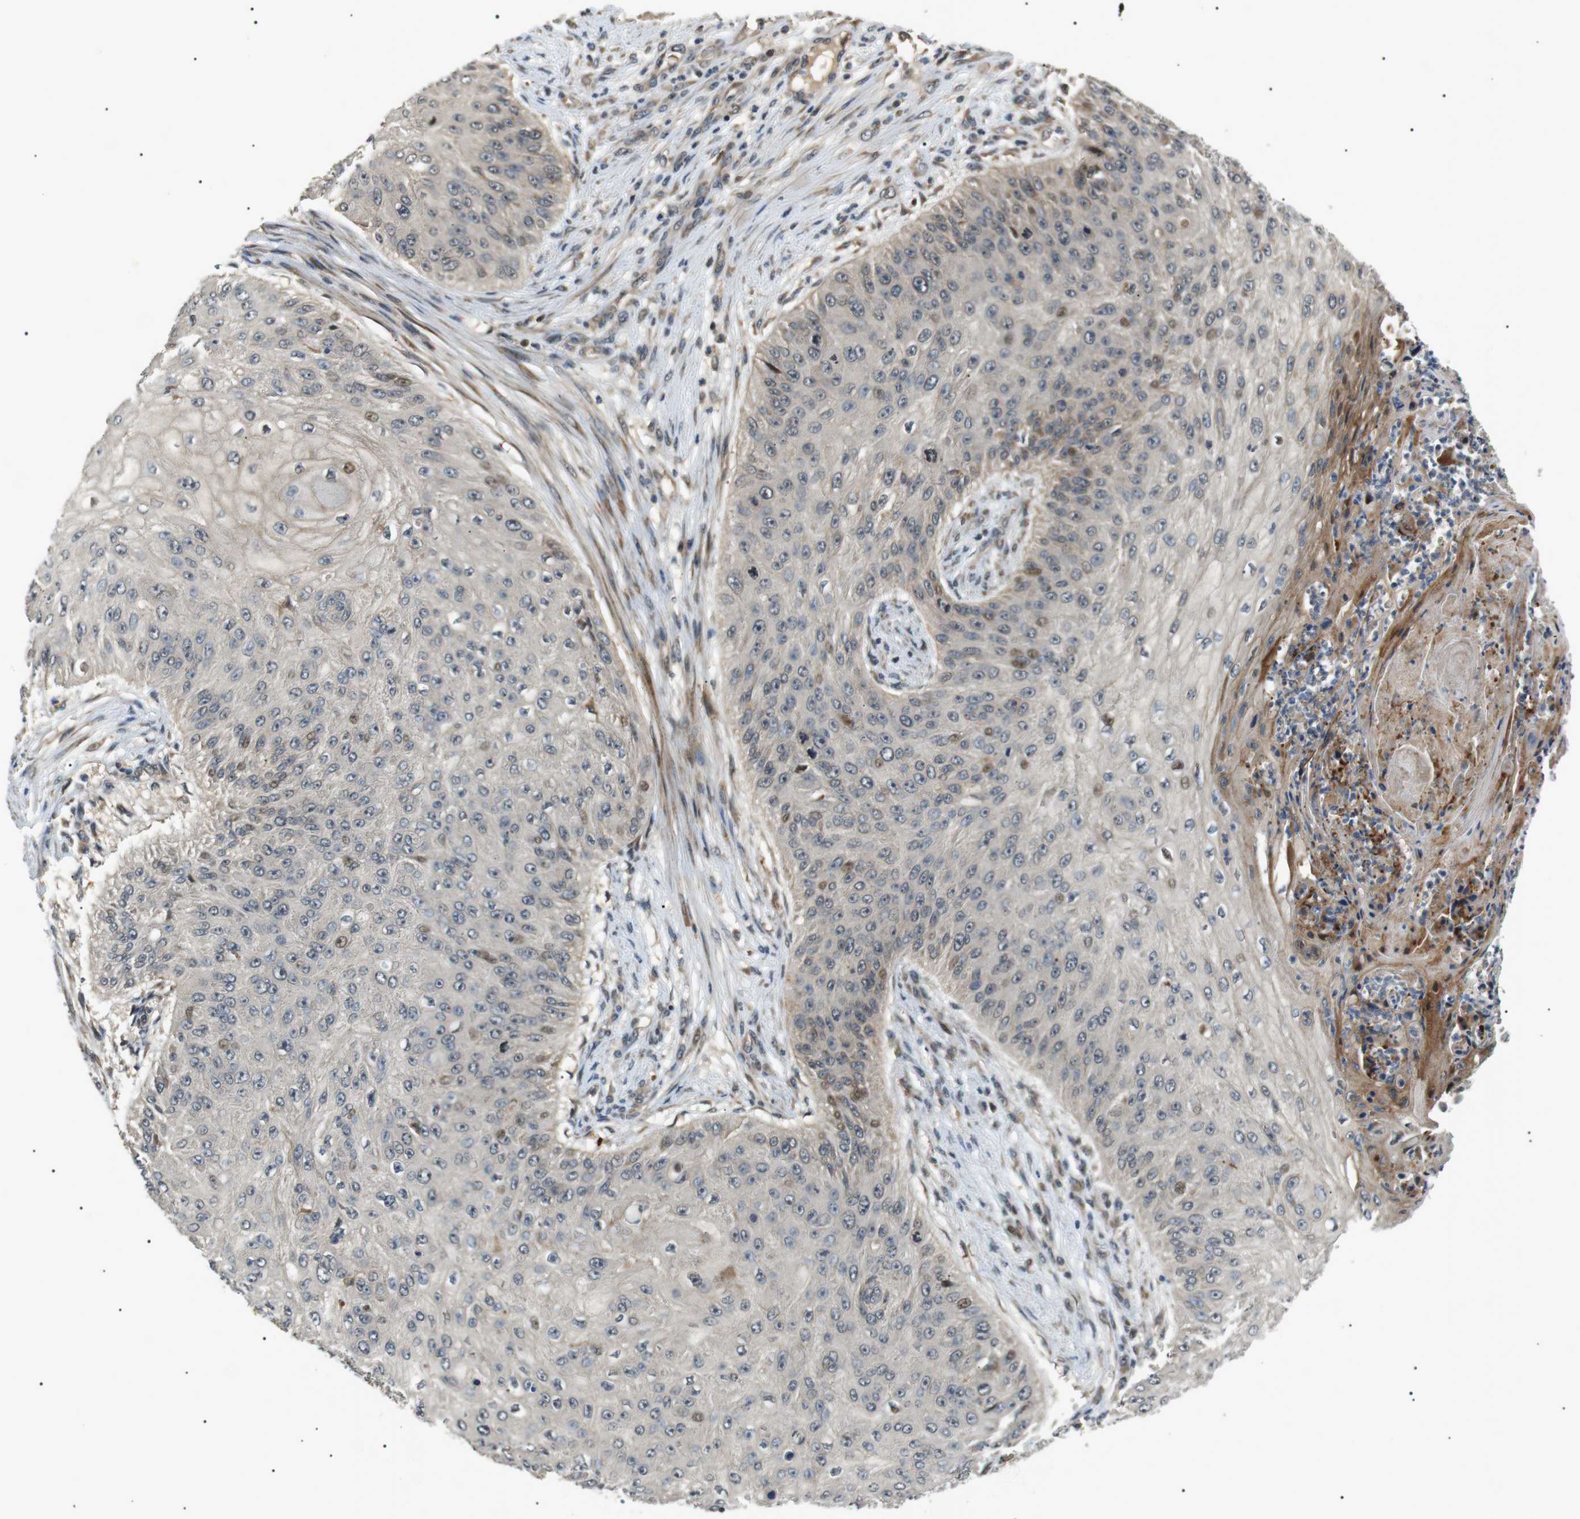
{"staining": {"intensity": "negative", "quantity": "none", "location": "none"}, "tissue": "skin cancer", "cell_type": "Tumor cells", "image_type": "cancer", "snomed": [{"axis": "morphology", "description": "Squamous cell carcinoma, NOS"}, {"axis": "topography", "description": "Skin"}], "caption": "High magnification brightfield microscopy of skin squamous cell carcinoma stained with DAB (brown) and counterstained with hematoxylin (blue): tumor cells show no significant expression.", "gene": "HSPA13", "patient": {"sex": "female", "age": 80}}